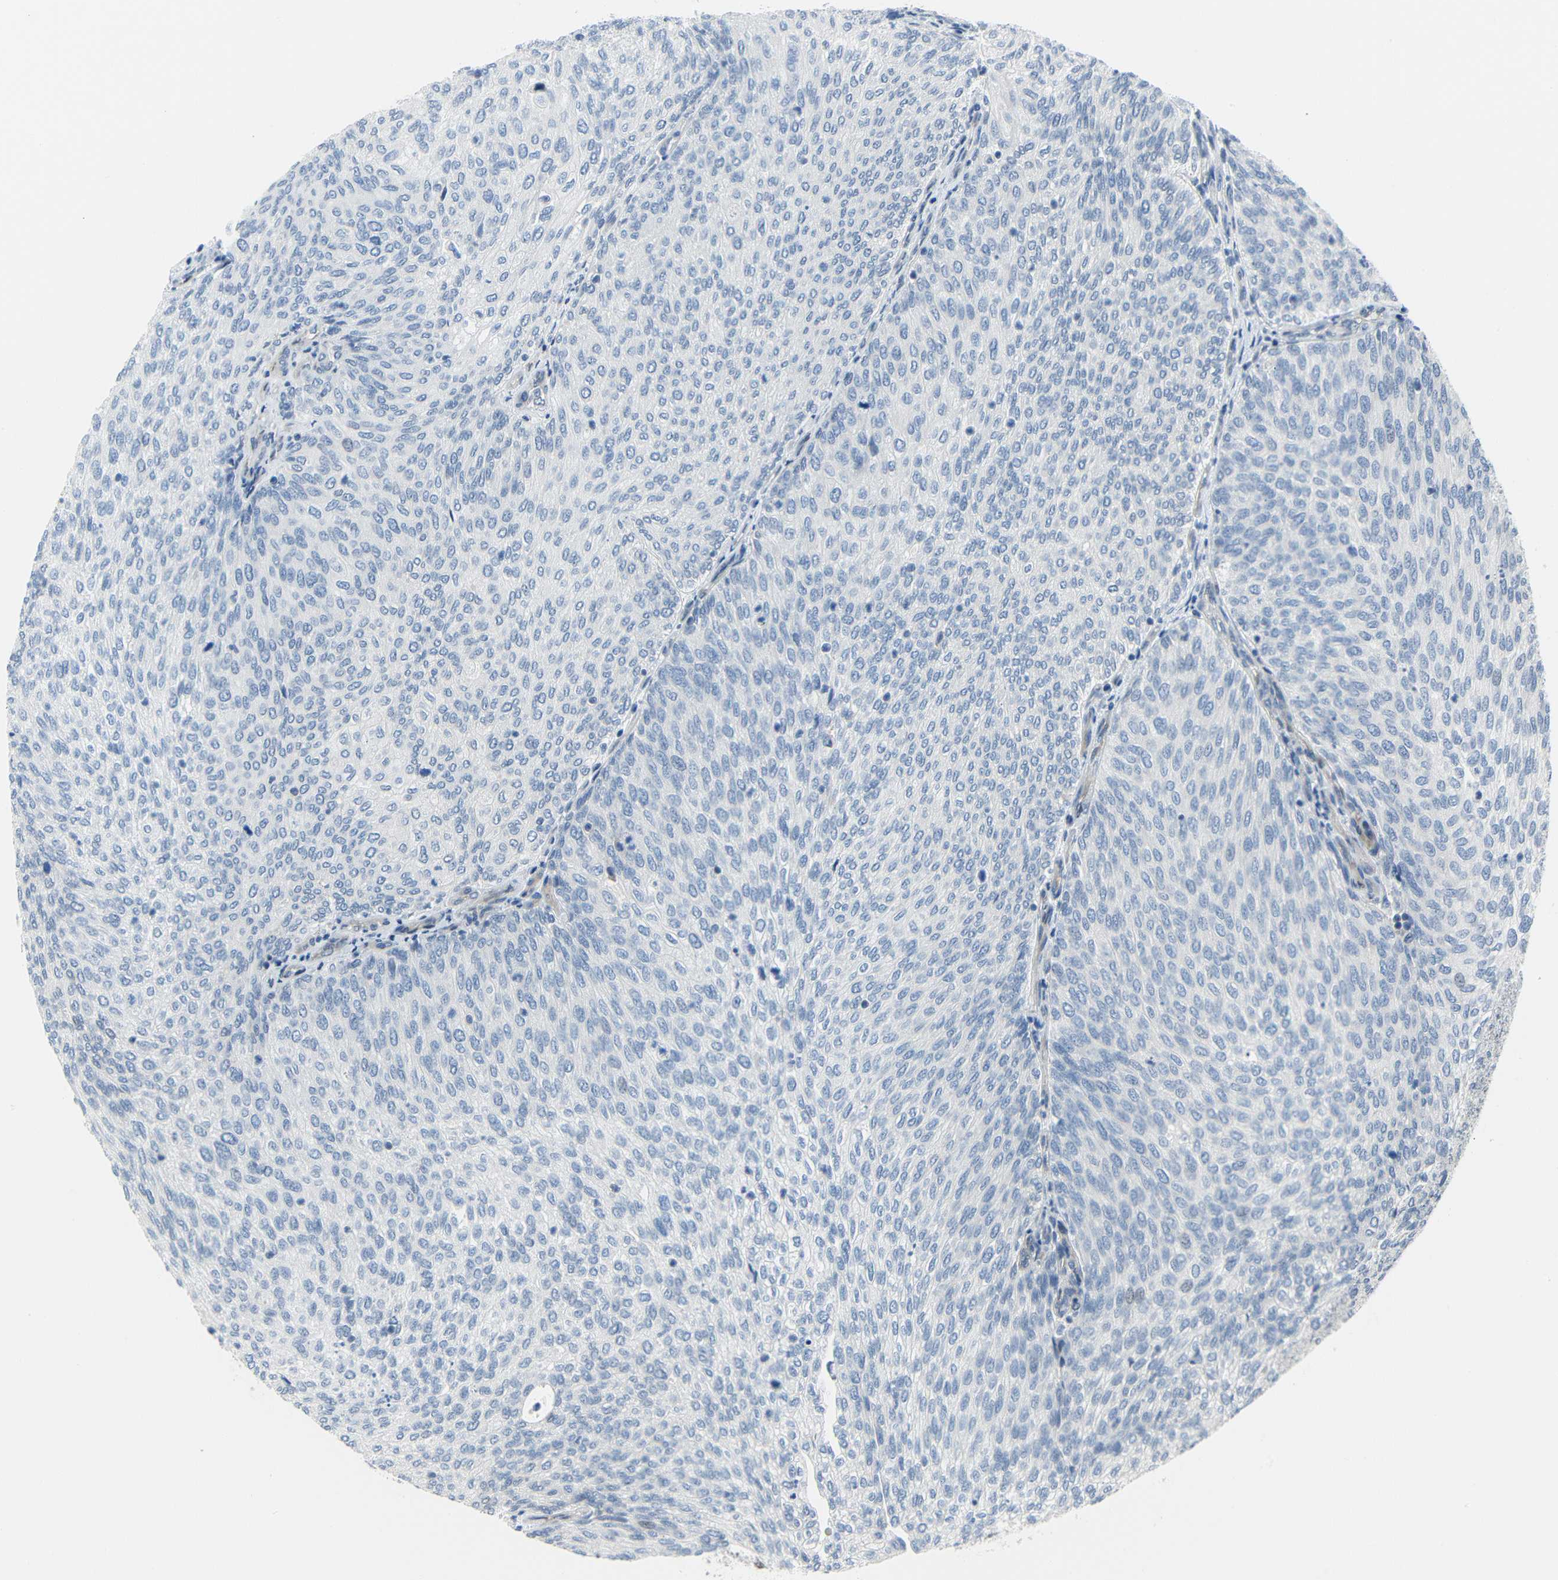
{"staining": {"intensity": "negative", "quantity": "none", "location": "none"}, "tissue": "urothelial cancer", "cell_type": "Tumor cells", "image_type": "cancer", "snomed": [{"axis": "morphology", "description": "Urothelial carcinoma, Low grade"}, {"axis": "topography", "description": "Urinary bladder"}], "caption": "A histopathology image of human urothelial cancer is negative for staining in tumor cells.", "gene": "IMPG2", "patient": {"sex": "female", "age": 79}}